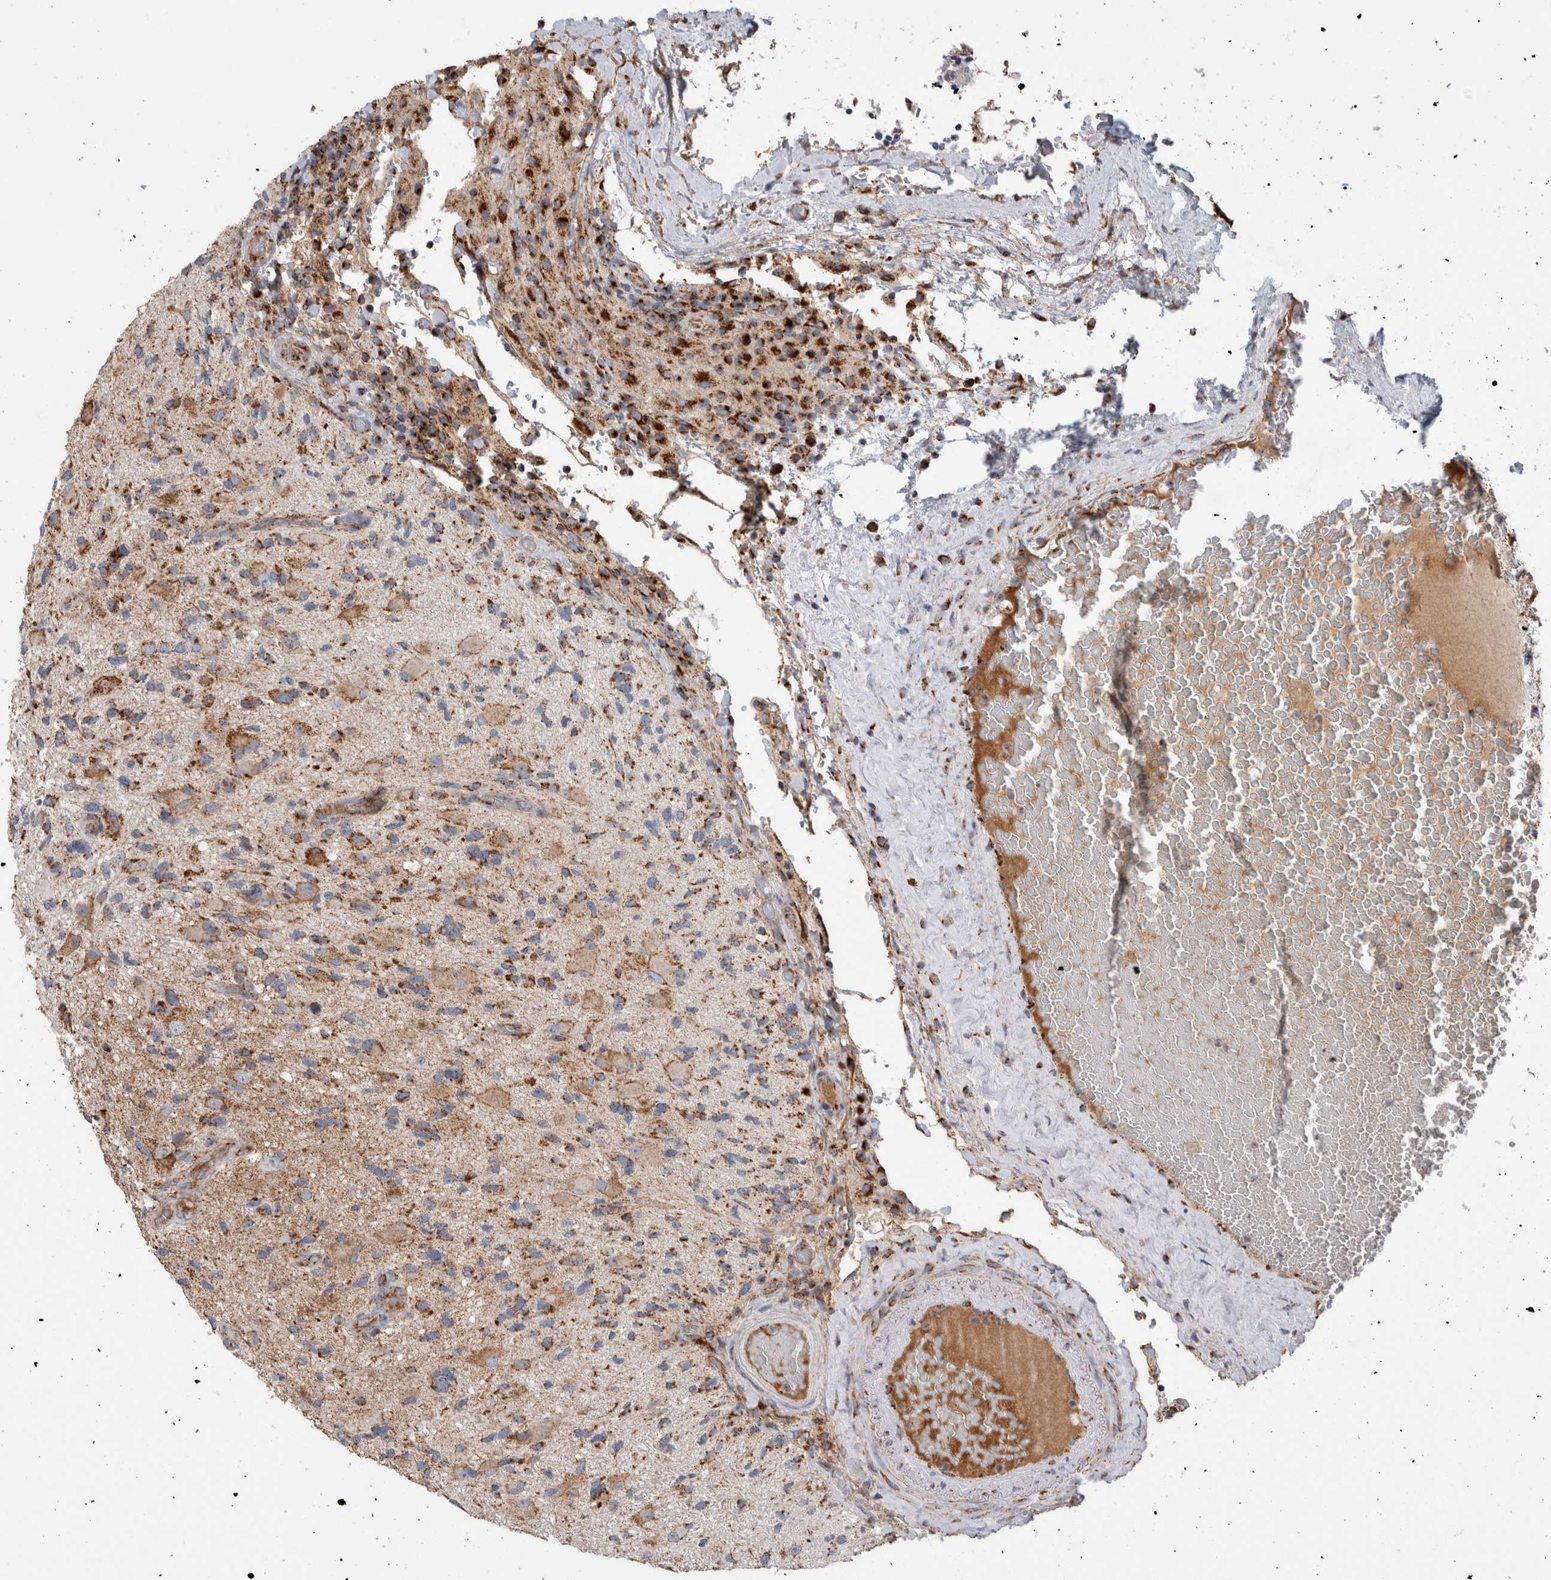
{"staining": {"intensity": "strong", "quantity": "25%-75%", "location": "cytoplasmic/membranous"}, "tissue": "glioma", "cell_type": "Tumor cells", "image_type": "cancer", "snomed": [{"axis": "morphology", "description": "Glioma, malignant, High grade"}, {"axis": "topography", "description": "Brain"}], "caption": "Brown immunohistochemical staining in human high-grade glioma (malignant) demonstrates strong cytoplasmic/membranous staining in about 25%-75% of tumor cells.", "gene": "IARS2", "patient": {"sex": "male", "age": 33}}